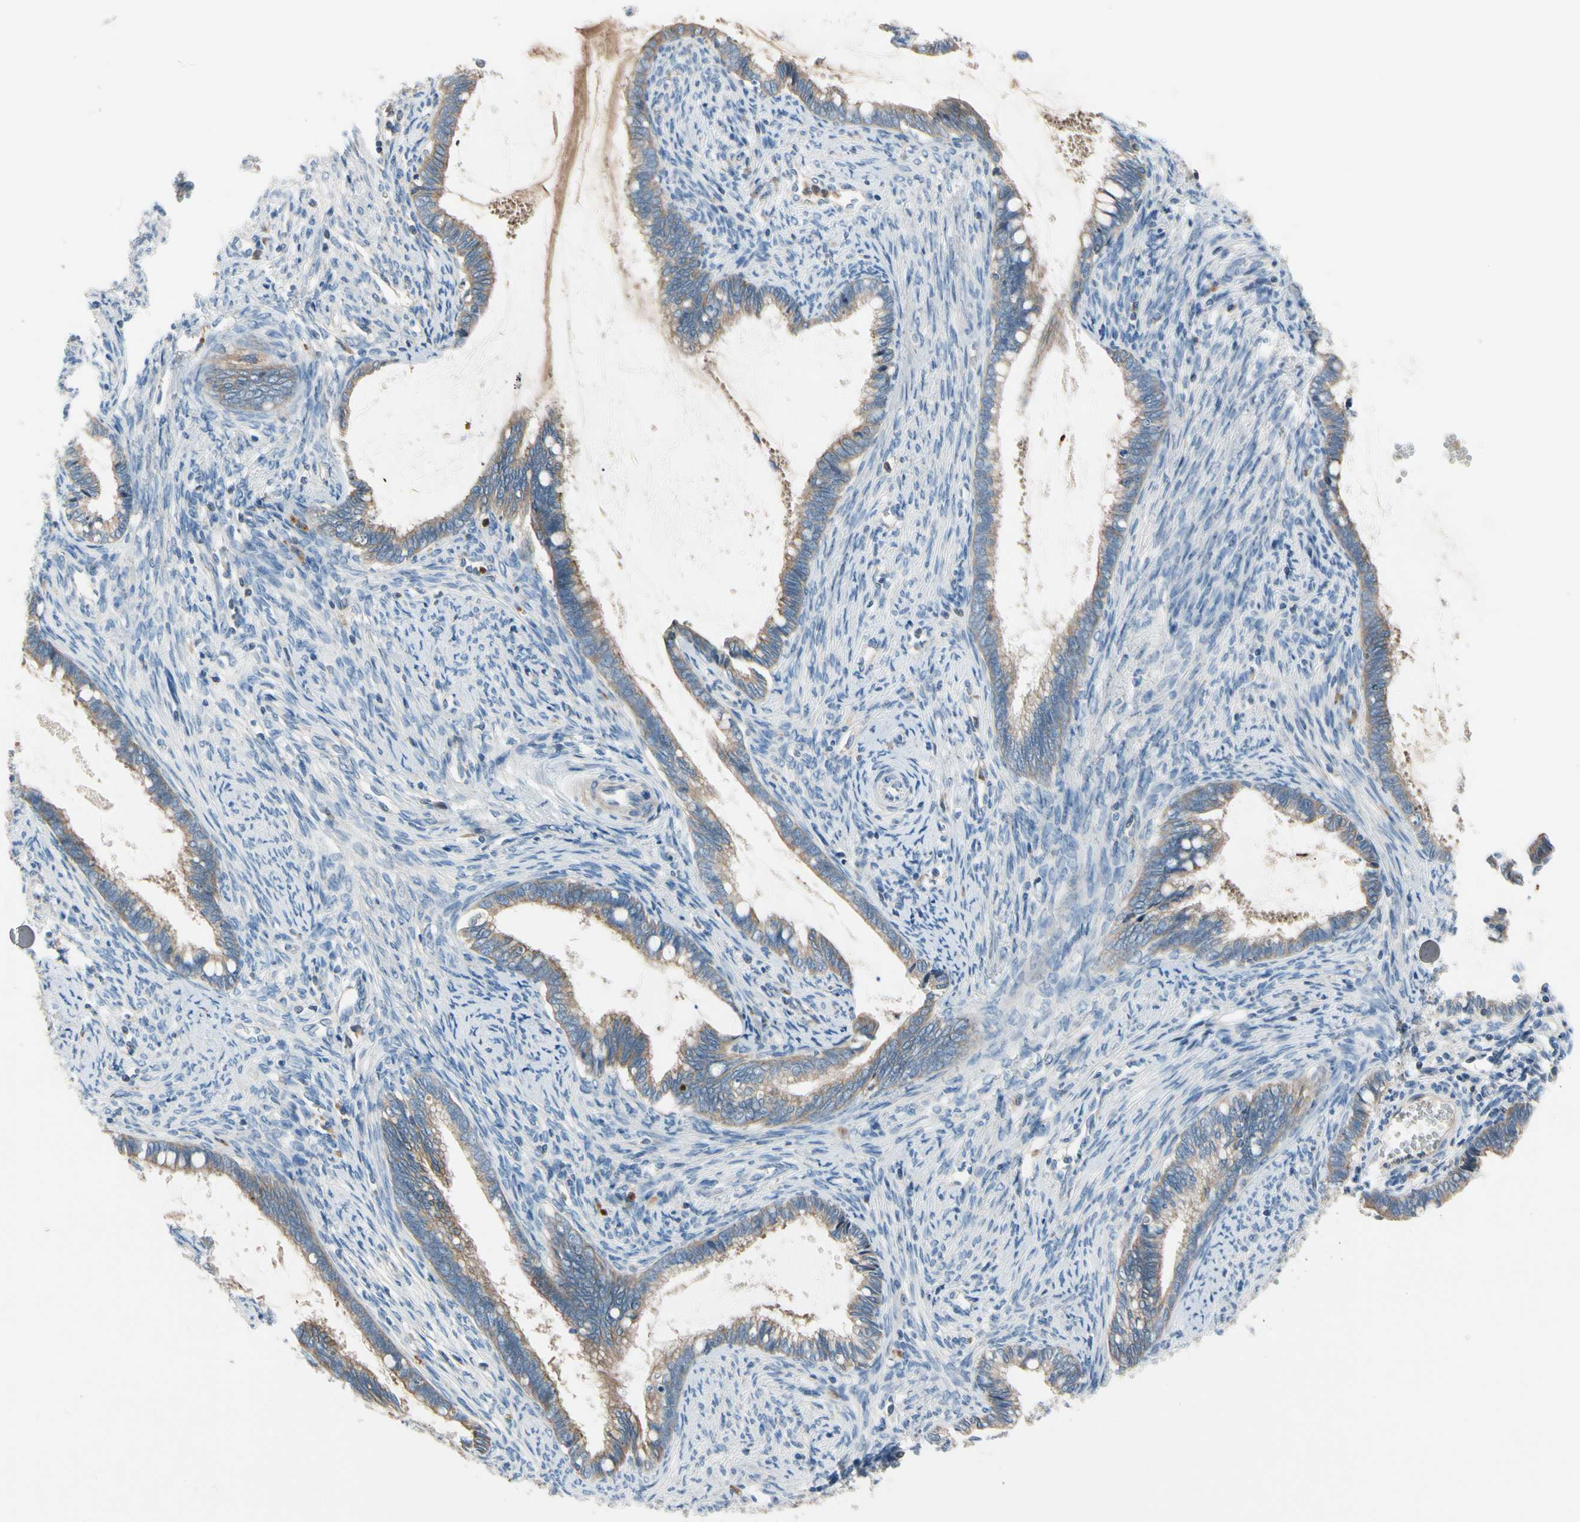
{"staining": {"intensity": "weak", "quantity": ">75%", "location": "cytoplasmic/membranous"}, "tissue": "cervical cancer", "cell_type": "Tumor cells", "image_type": "cancer", "snomed": [{"axis": "morphology", "description": "Adenocarcinoma, NOS"}, {"axis": "topography", "description": "Cervix"}], "caption": "Brown immunohistochemical staining in human cervical adenocarcinoma displays weak cytoplasmic/membranous expression in about >75% of tumor cells. The staining was performed using DAB (3,3'-diaminobenzidine) to visualize the protein expression in brown, while the nuclei were stained in blue with hematoxylin (Magnification: 20x).", "gene": "HJURP", "patient": {"sex": "female", "age": 44}}